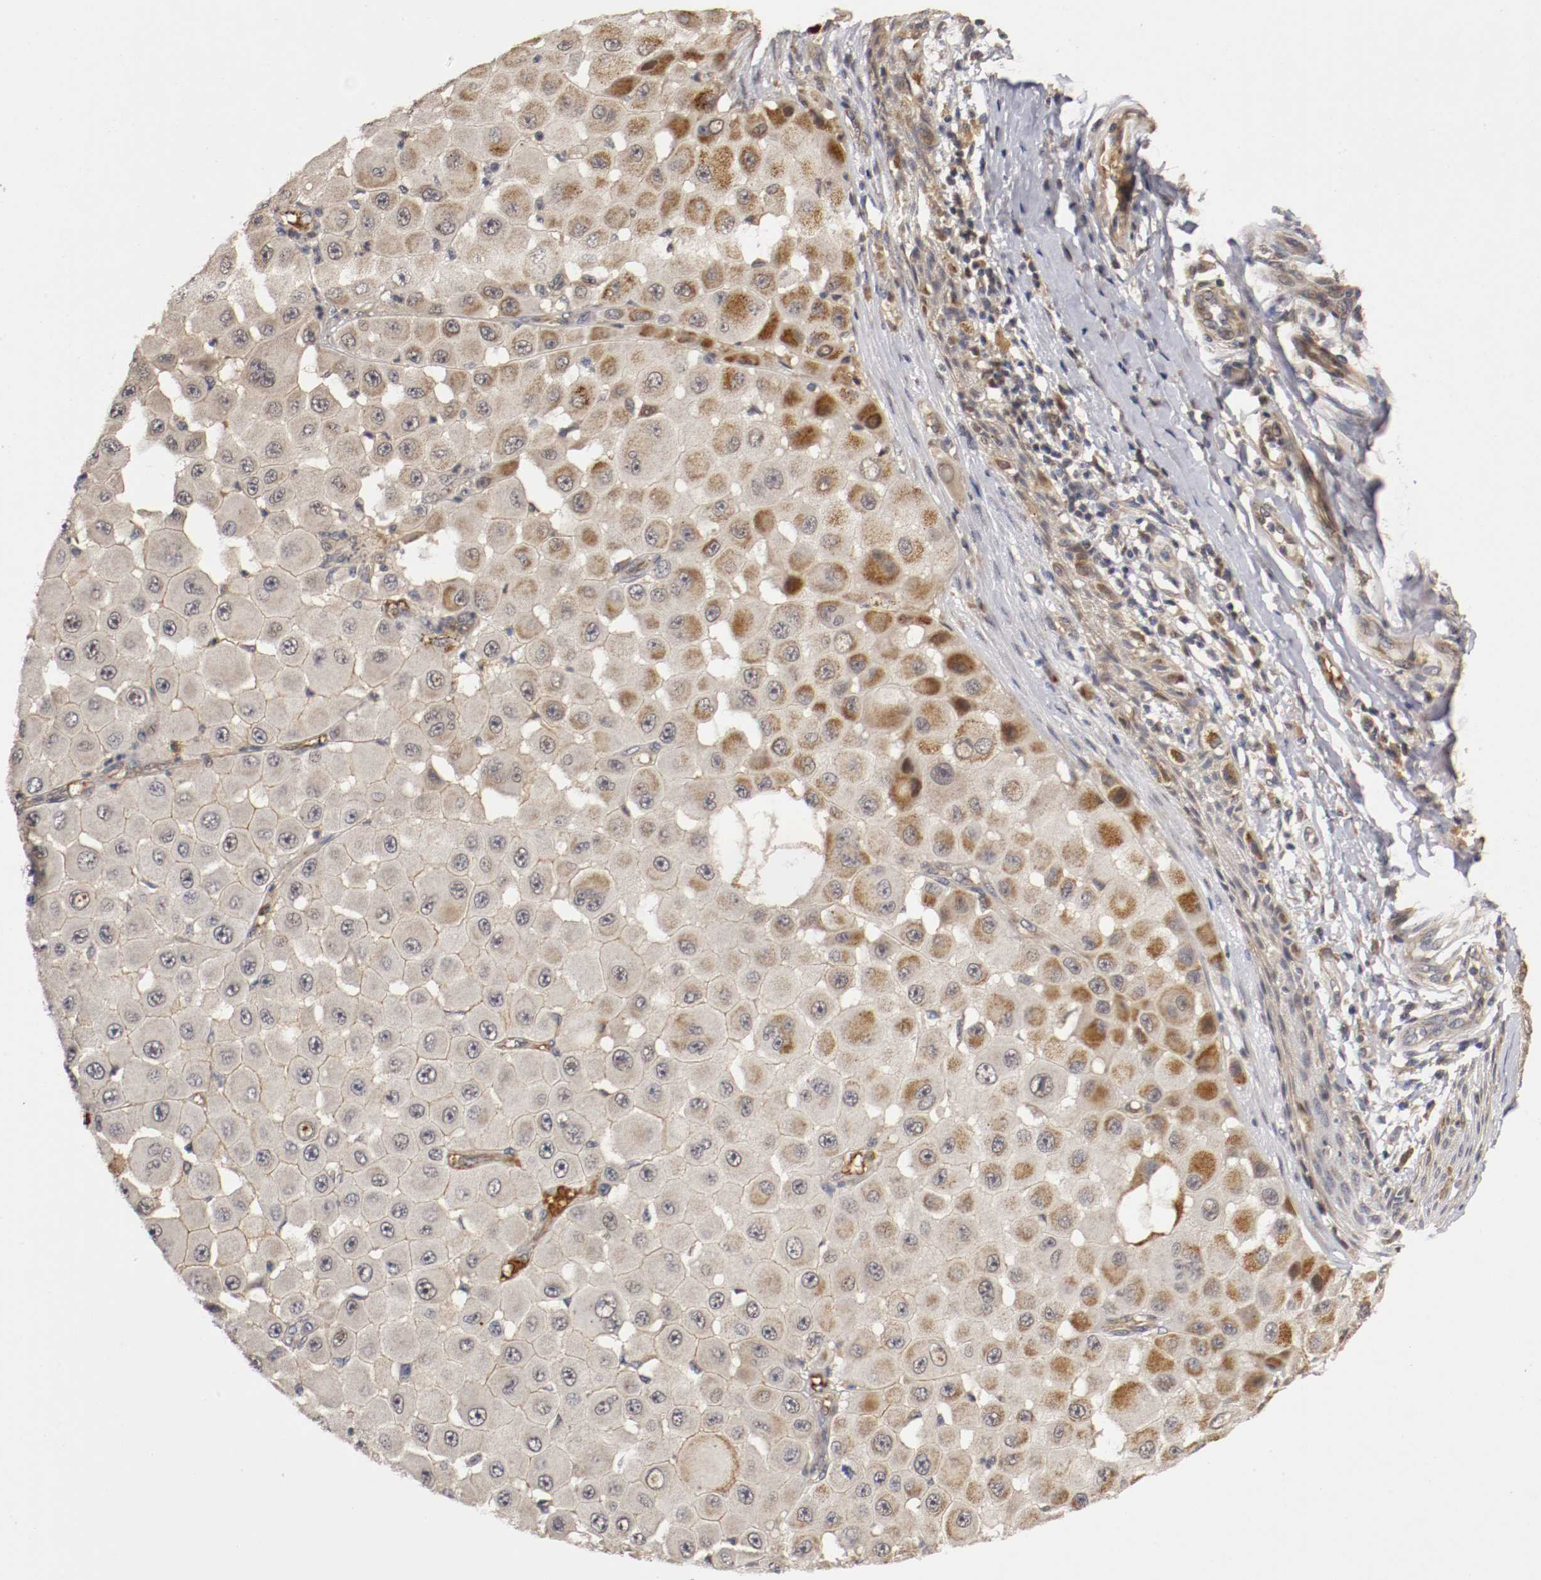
{"staining": {"intensity": "moderate", "quantity": "25%-75%", "location": "cytoplasmic/membranous"}, "tissue": "melanoma", "cell_type": "Tumor cells", "image_type": "cancer", "snomed": [{"axis": "morphology", "description": "Malignant melanoma, NOS"}, {"axis": "topography", "description": "Skin"}], "caption": "Immunohistochemistry (IHC) of malignant melanoma displays medium levels of moderate cytoplasmic/membranous positivity in approximately 25%-75% of tumor cells.", "gene": "TNFRSF1B", "patient": {"sex": "female", "age": 81}}